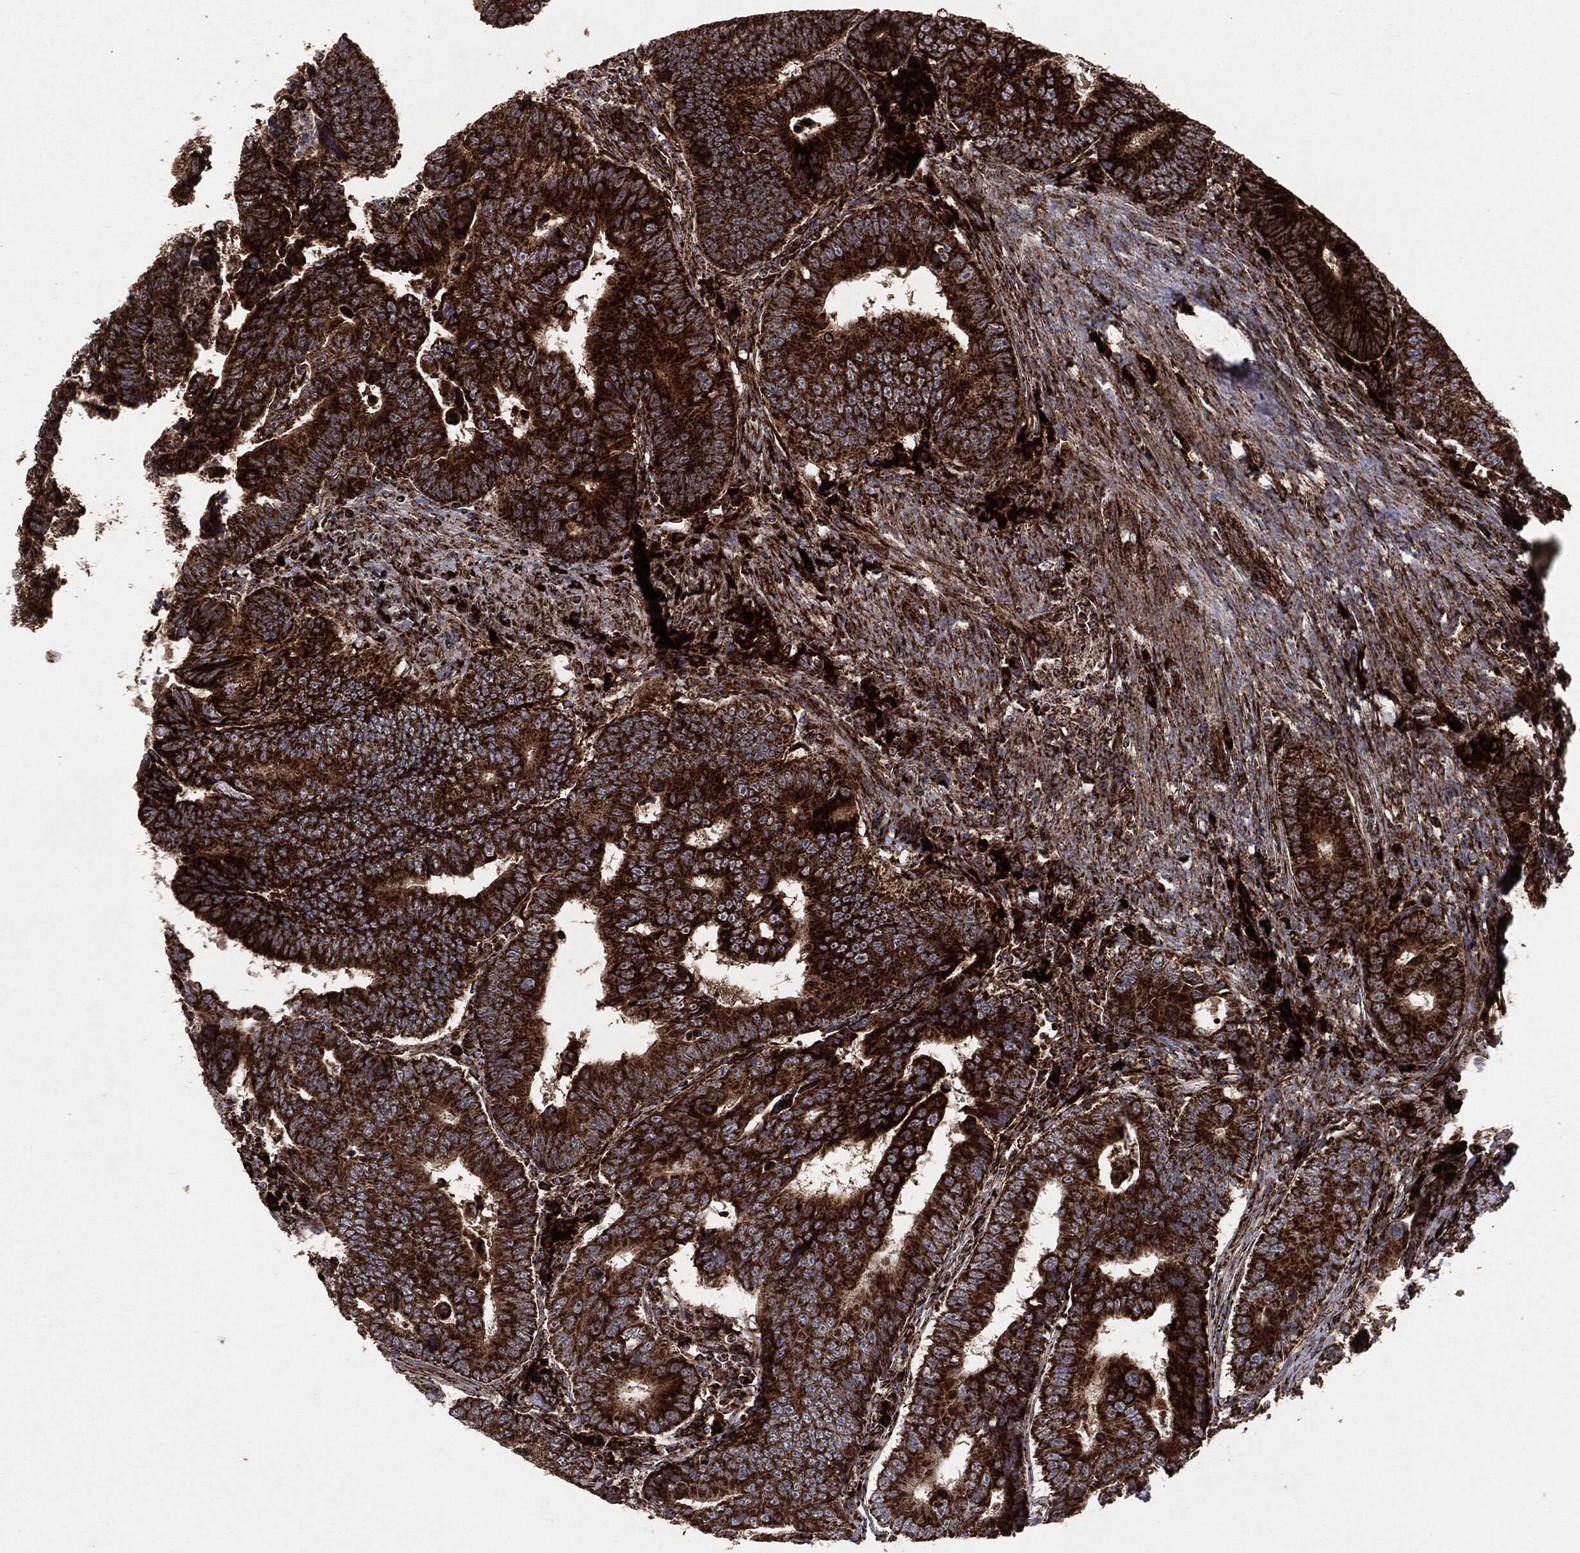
{"staining": {"intensity": "strong", "quantity": ">75%", "location": "cytoplasmic/membranous"}, "tissue": "colorectal cancer", "cell_type": "Tumor cells", "image_type": "cancer", "snomed": [{"axis": "morphology", "description": "Adenocarcinoma, NOS"}, {"axis": "topography", "description": "Colon"}], "caption": "Protein expression analysis of human colorectal cancer reveals strong cytoplasmic/membranous positivity in approximately >75% of tumor cells. (Brightfield microscopy of DAB IHC at high magnification).", "gene": "MAP2K1", "patient": {"sex": "female", "age": 72}}